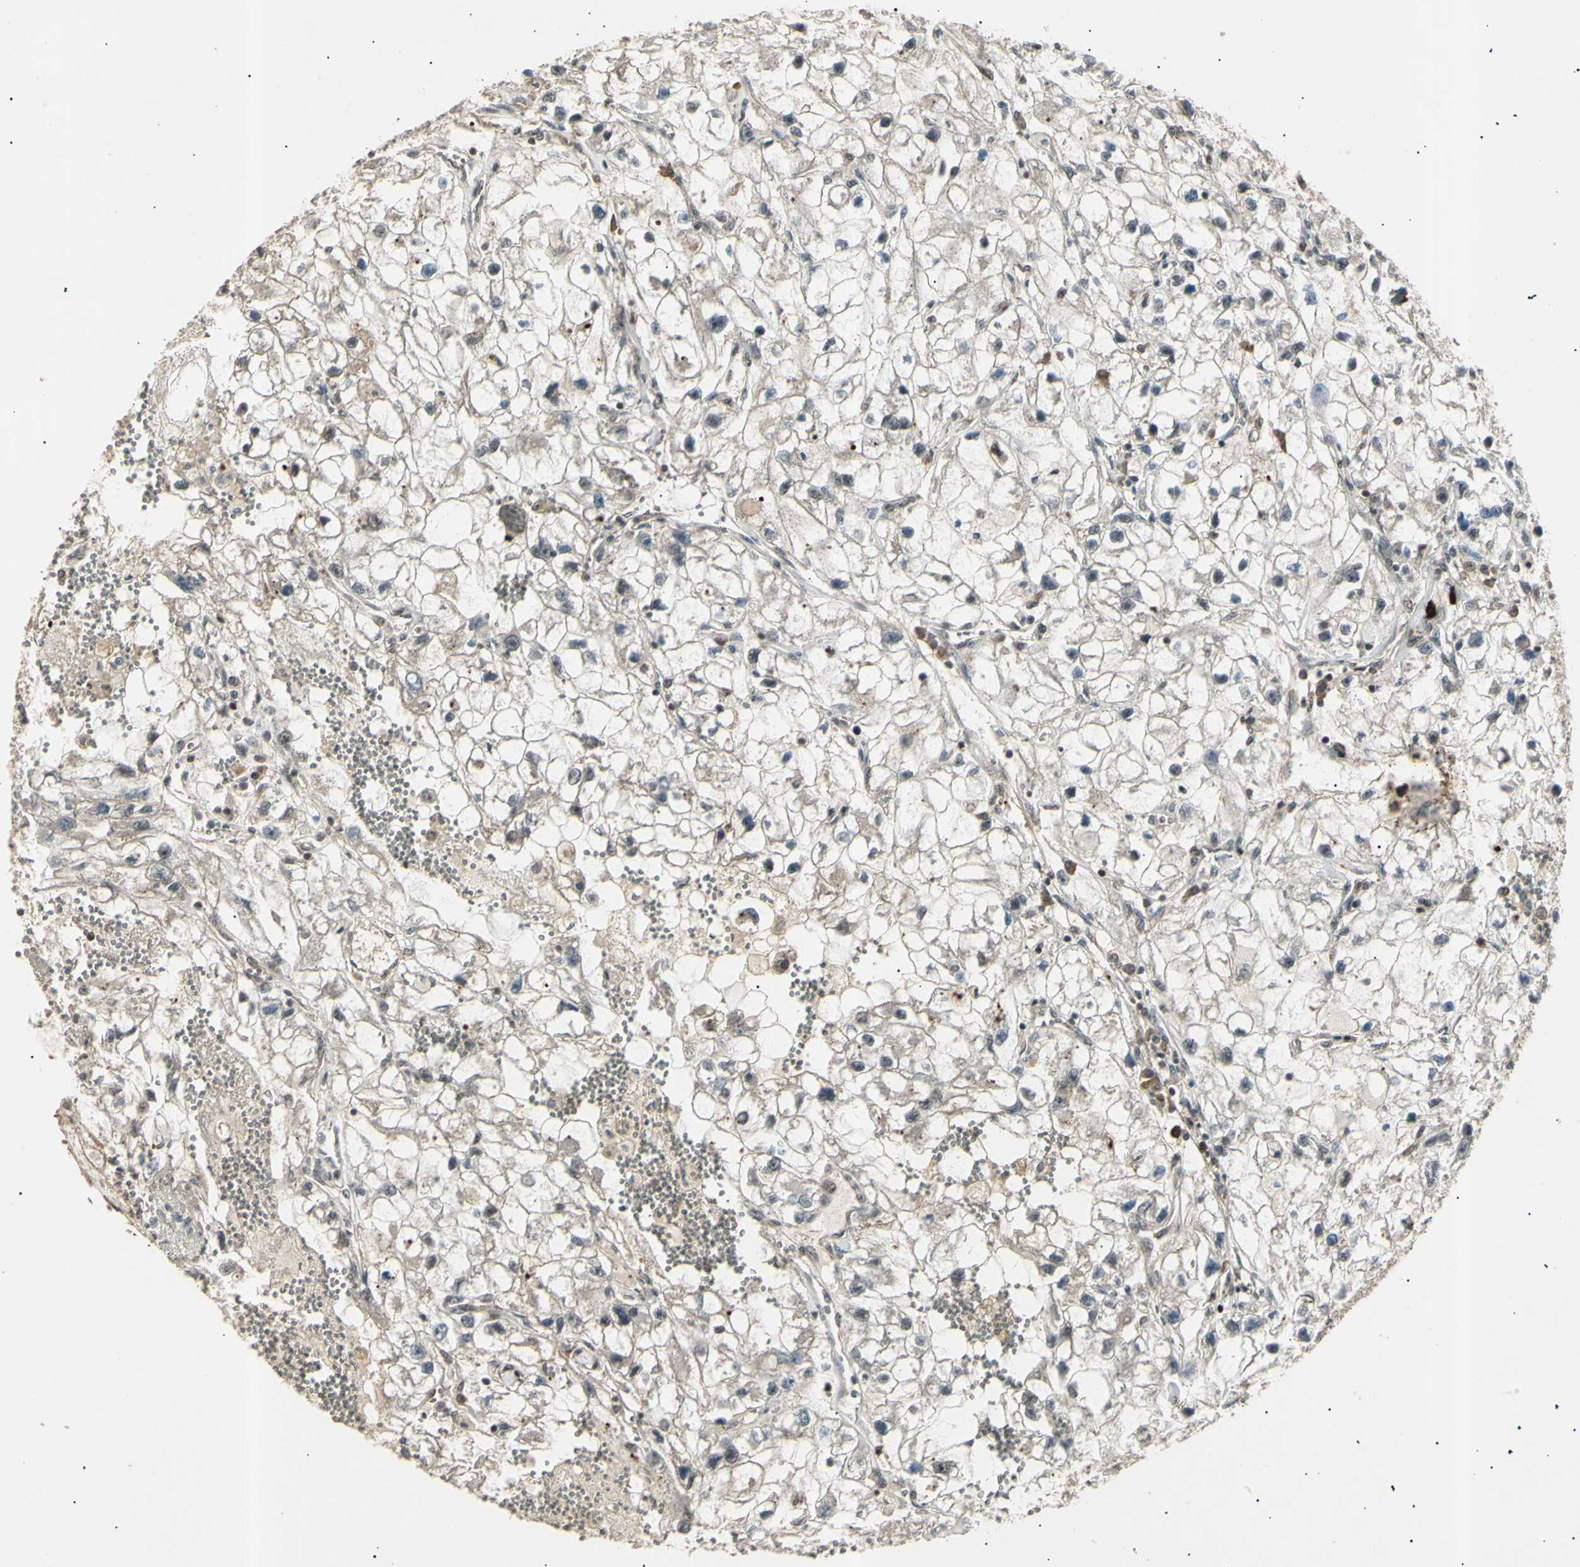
{"staining": {"intensity": "weak", "quantity": "25%-75%", "location": "cytoplasmic/membranous,nuclear"}, "tissue": "renal cancer", "cell_type": "Tumor cells", "image_type": "cancer", "snomed": [{"axis": "morphology", "description": "Adenocarcinoma, NOS"}, {"axis": "topography", "description": "Kidney"}], "caption": "IHC (DAB (3,3'-diaminobenzidine)) staining of renal cancer shows weak cytoplasmic/membranous and nuclear protein expression in approximately 25%-75% of tumor cells.", "gene": "NUAK2", "patient": {"sex": "female", "age": 70}}